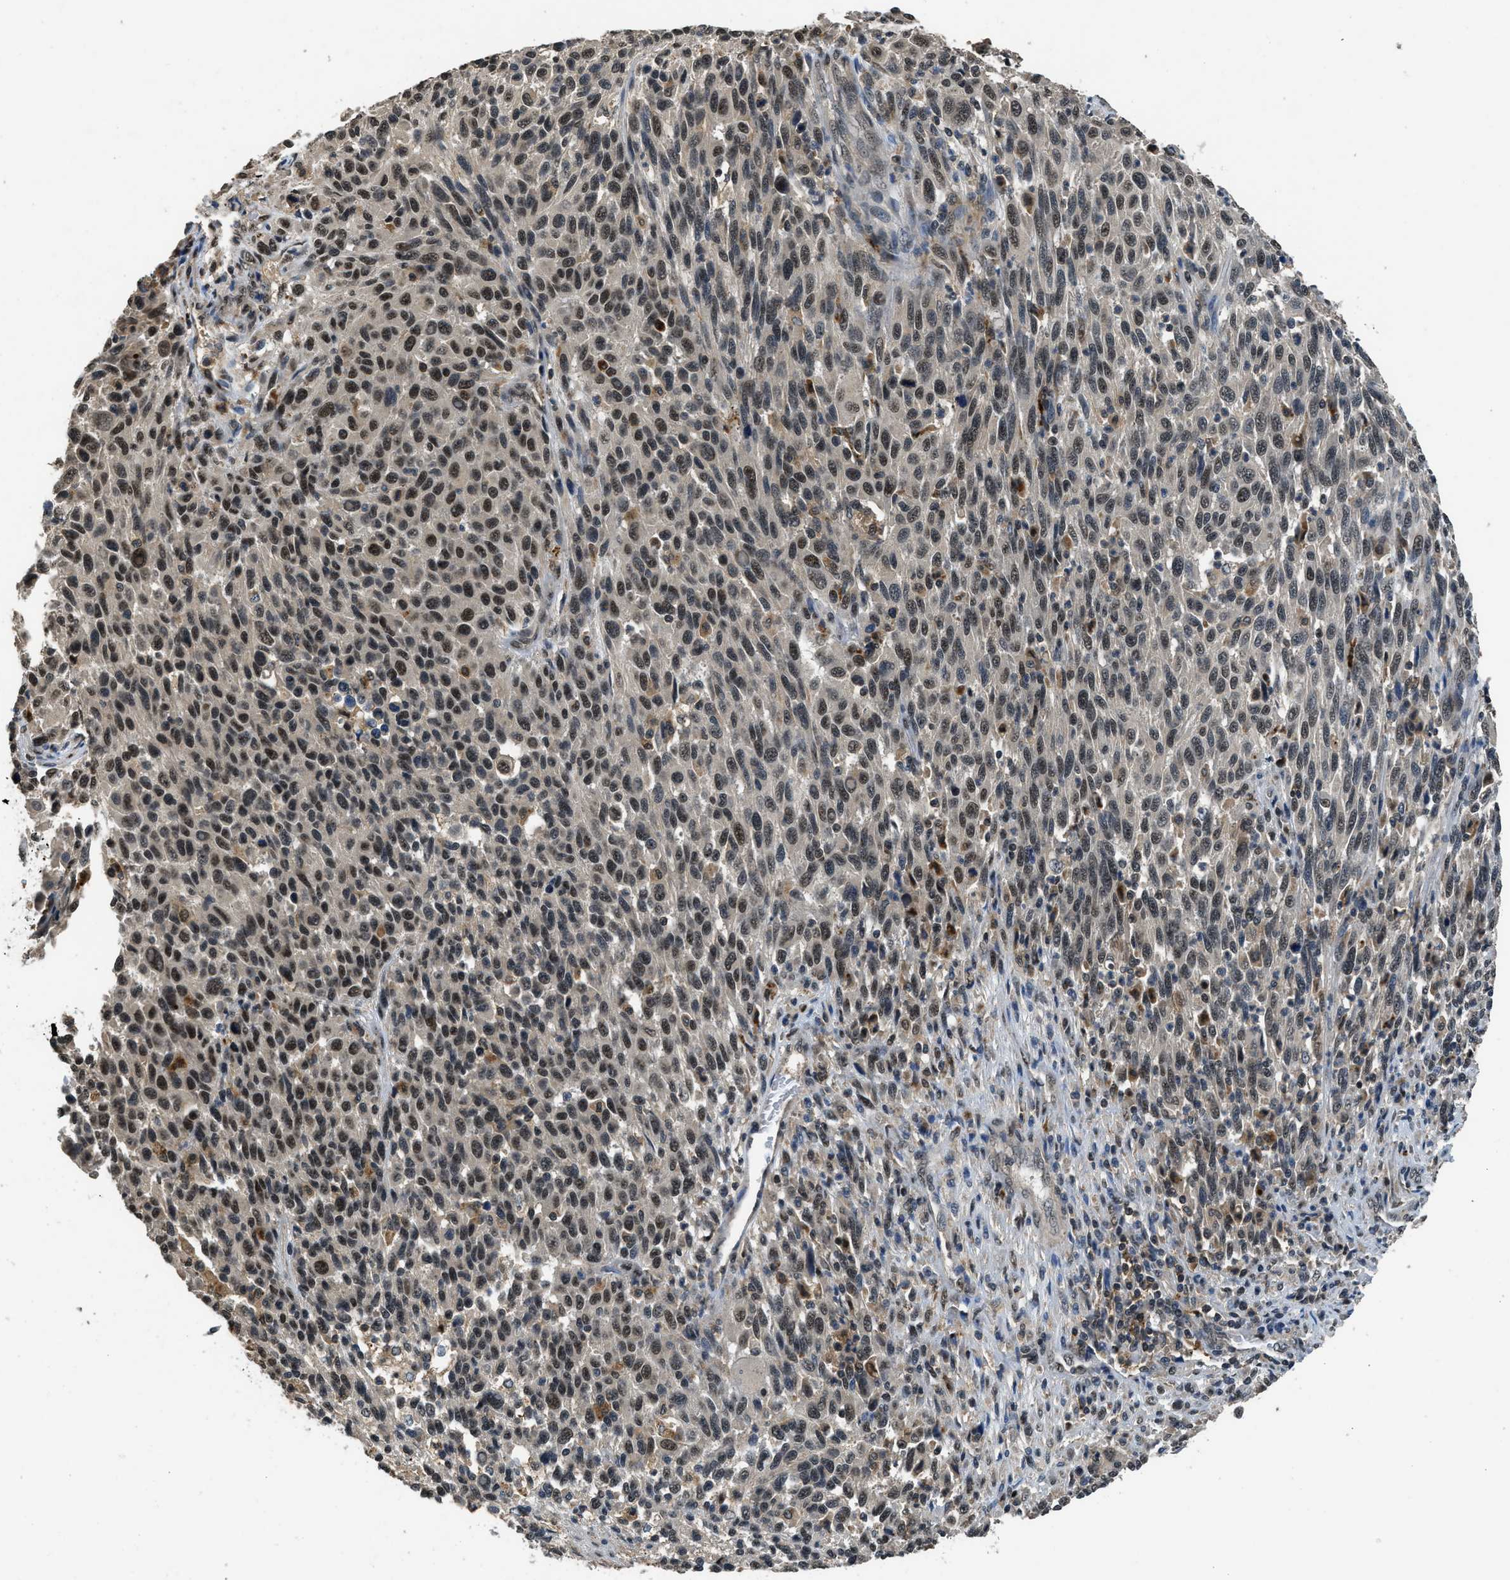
{"staining": {"intensity": "moderate", "quantity": ">75%", "location": "nuclear"}, "tissue": "melanoma", "cell_type": "Tumor cells", "image_type": "cancer", "snomed": [{"axis": "morphology", "description": "Malignant melanoma, Metastatic site"}, {"axis": "topography", "description": "Lymph node"}], "caption": "Immunohistochemical staining of malignant melanoma (metastatic site) exhibits medium levels of moderate nuclear protein expression in approximately >75% of tumor cells. Nuclei are stained in blue.", "gene": "SLC15A4", "patient": {"sex": "male", "age": 61}}